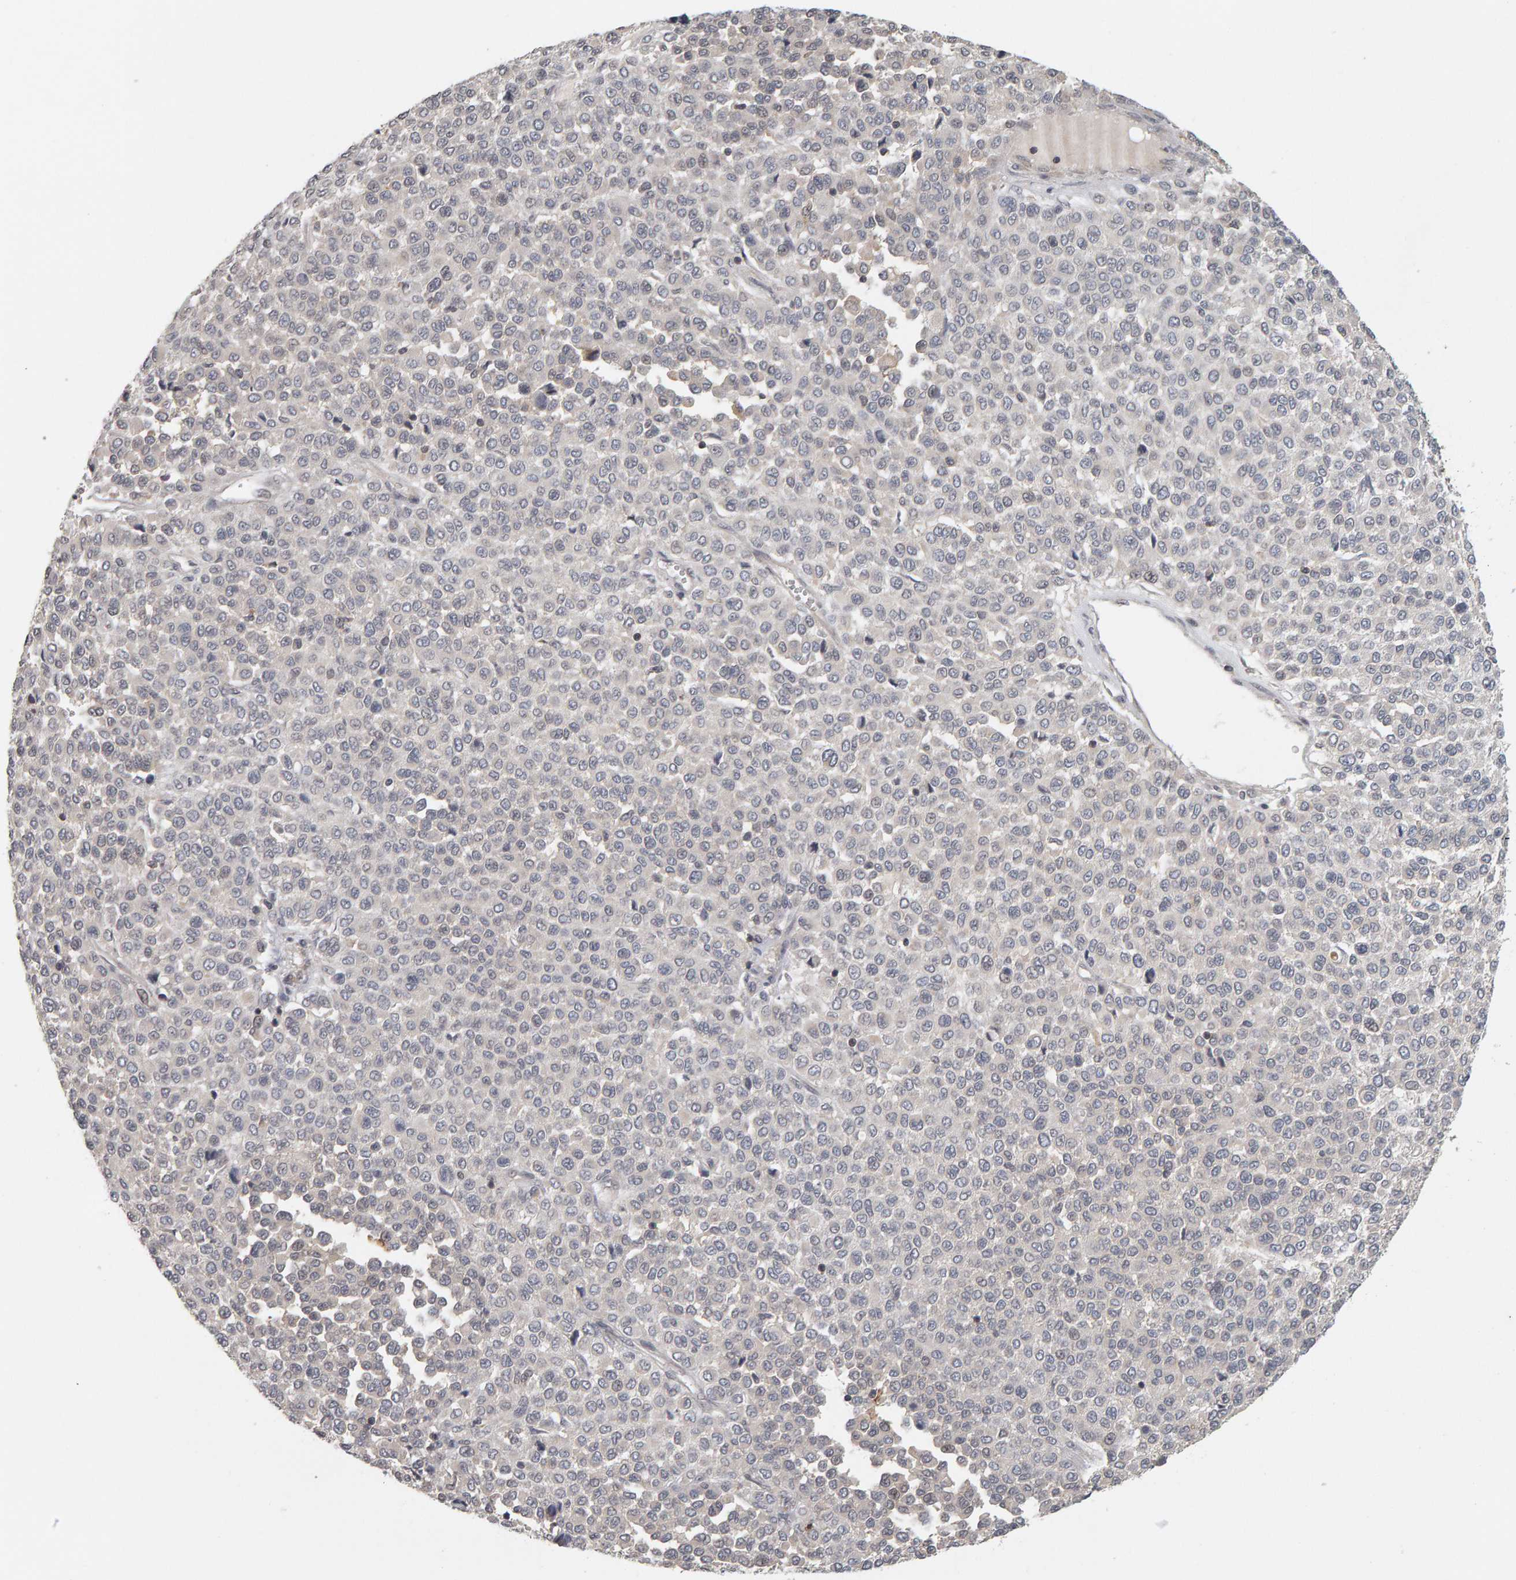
{"staining": {"intensity": "negative", "quantity": "none", "location": "none"}, "tissue": "melanoma", "cell_type": "Tumor cells", "image_type": "cancer", "snomed": [{"axis": "morphology", "description": "Malignant melanoma, Metastatic site"}, {"axis": "topography", "description": "Pancreas"}], "caption": "Immunohistochemical staining of human malignant melanoma (metastatic site) exhibits no significant expression in tumor cells.", "gene": "TEFM", "patient": {"sex": "female", "age": 30}}